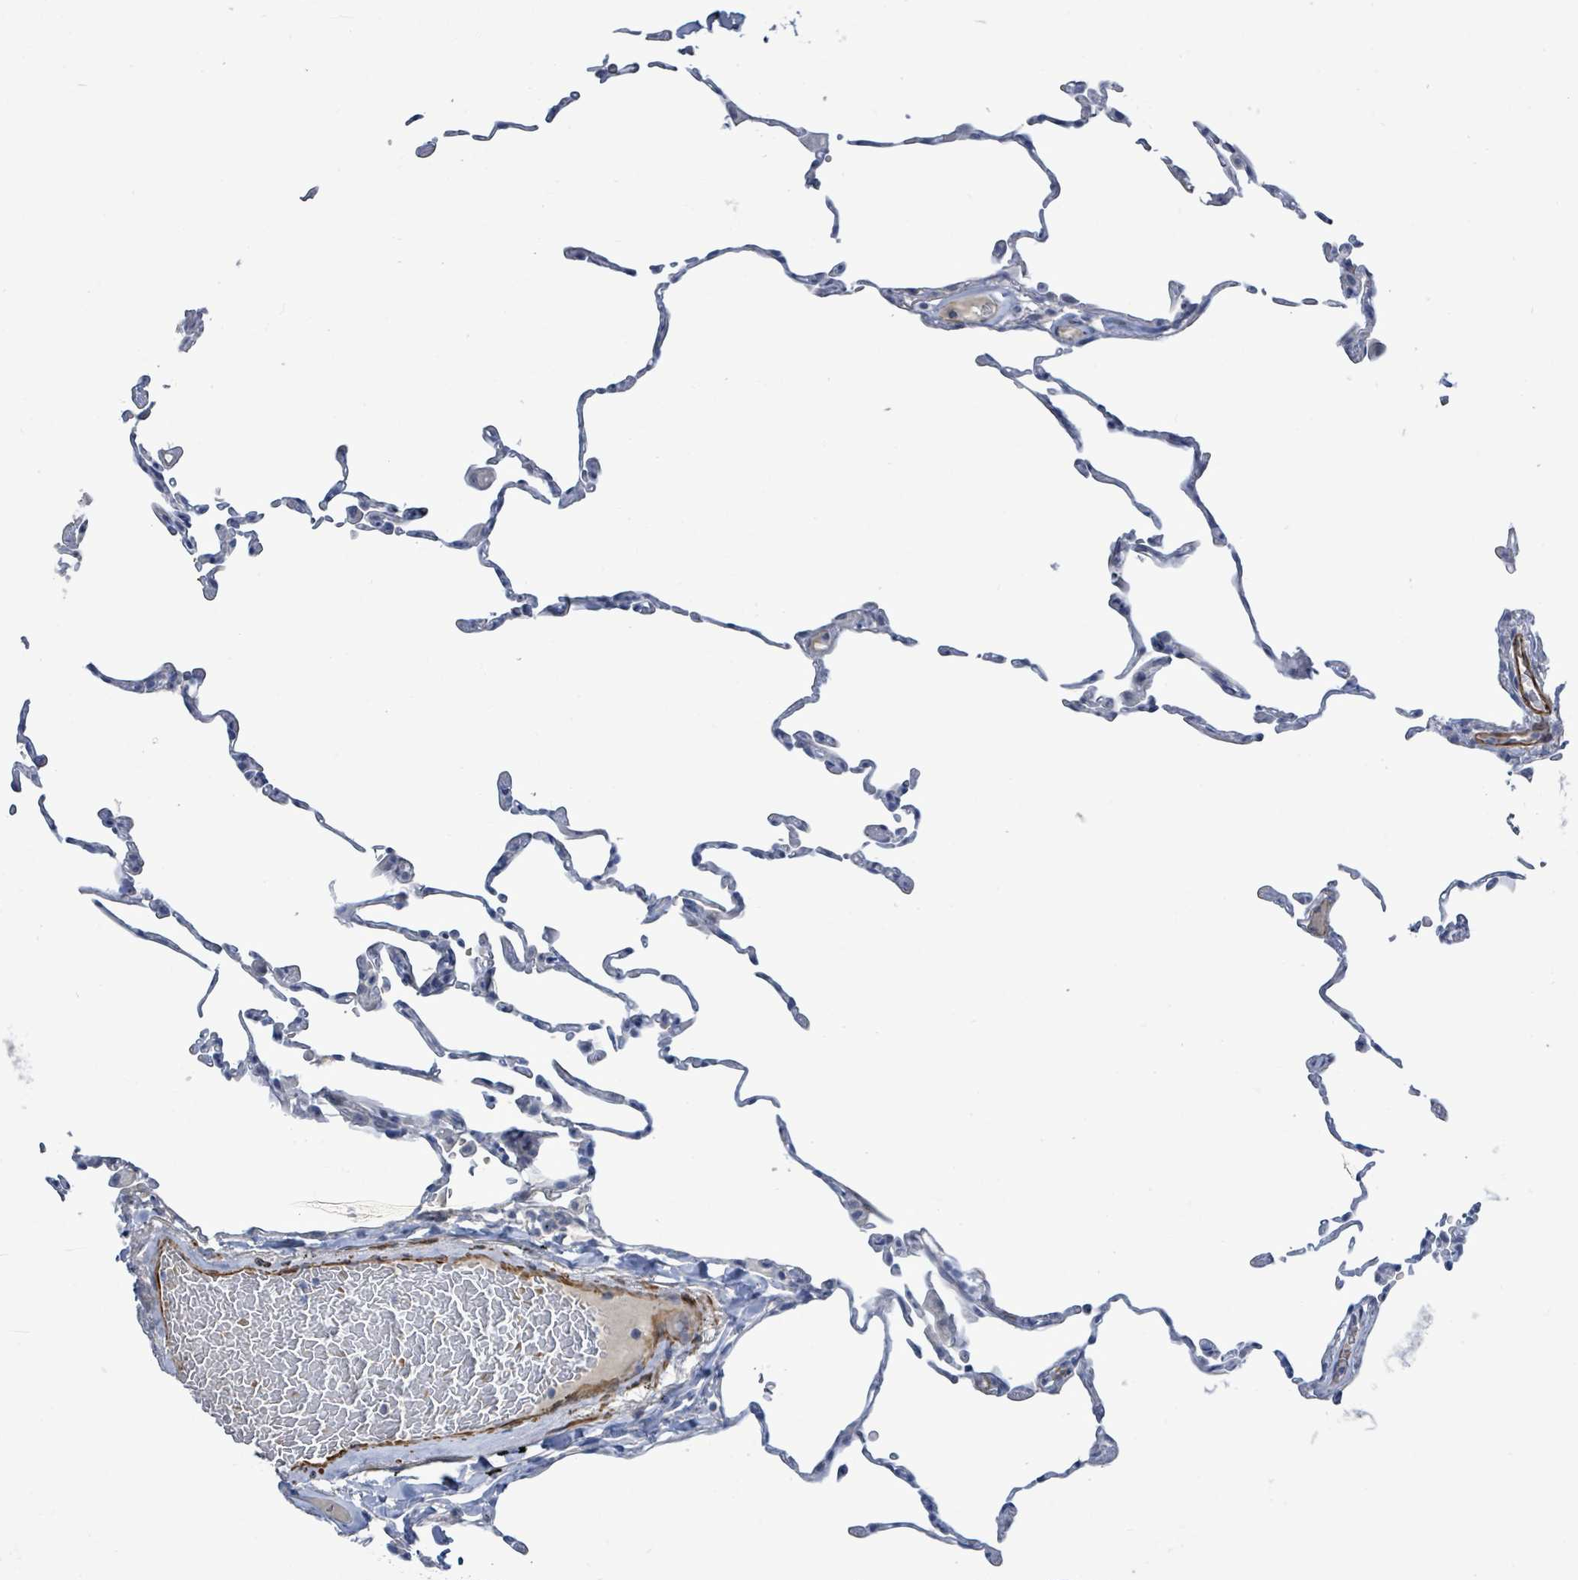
{"staining": {"intensity": "negative", "quantity": "none", "location": "none"}, "tissue": "lung", "cell_type": "Alveolar cells", "image_type": "normal", "snomed": [{"axis": "morphology", "description": "Normal tissue, NOS"}, {"axis": "topography", "description": "Lung"}], "caption": "IHC micrograph of unremarkable lung stained for a protein (brown), which exhibits no staining in alveolar cells.", "gene": "DMRTC1B", "patient": {"sex": "female", "age": 57}}